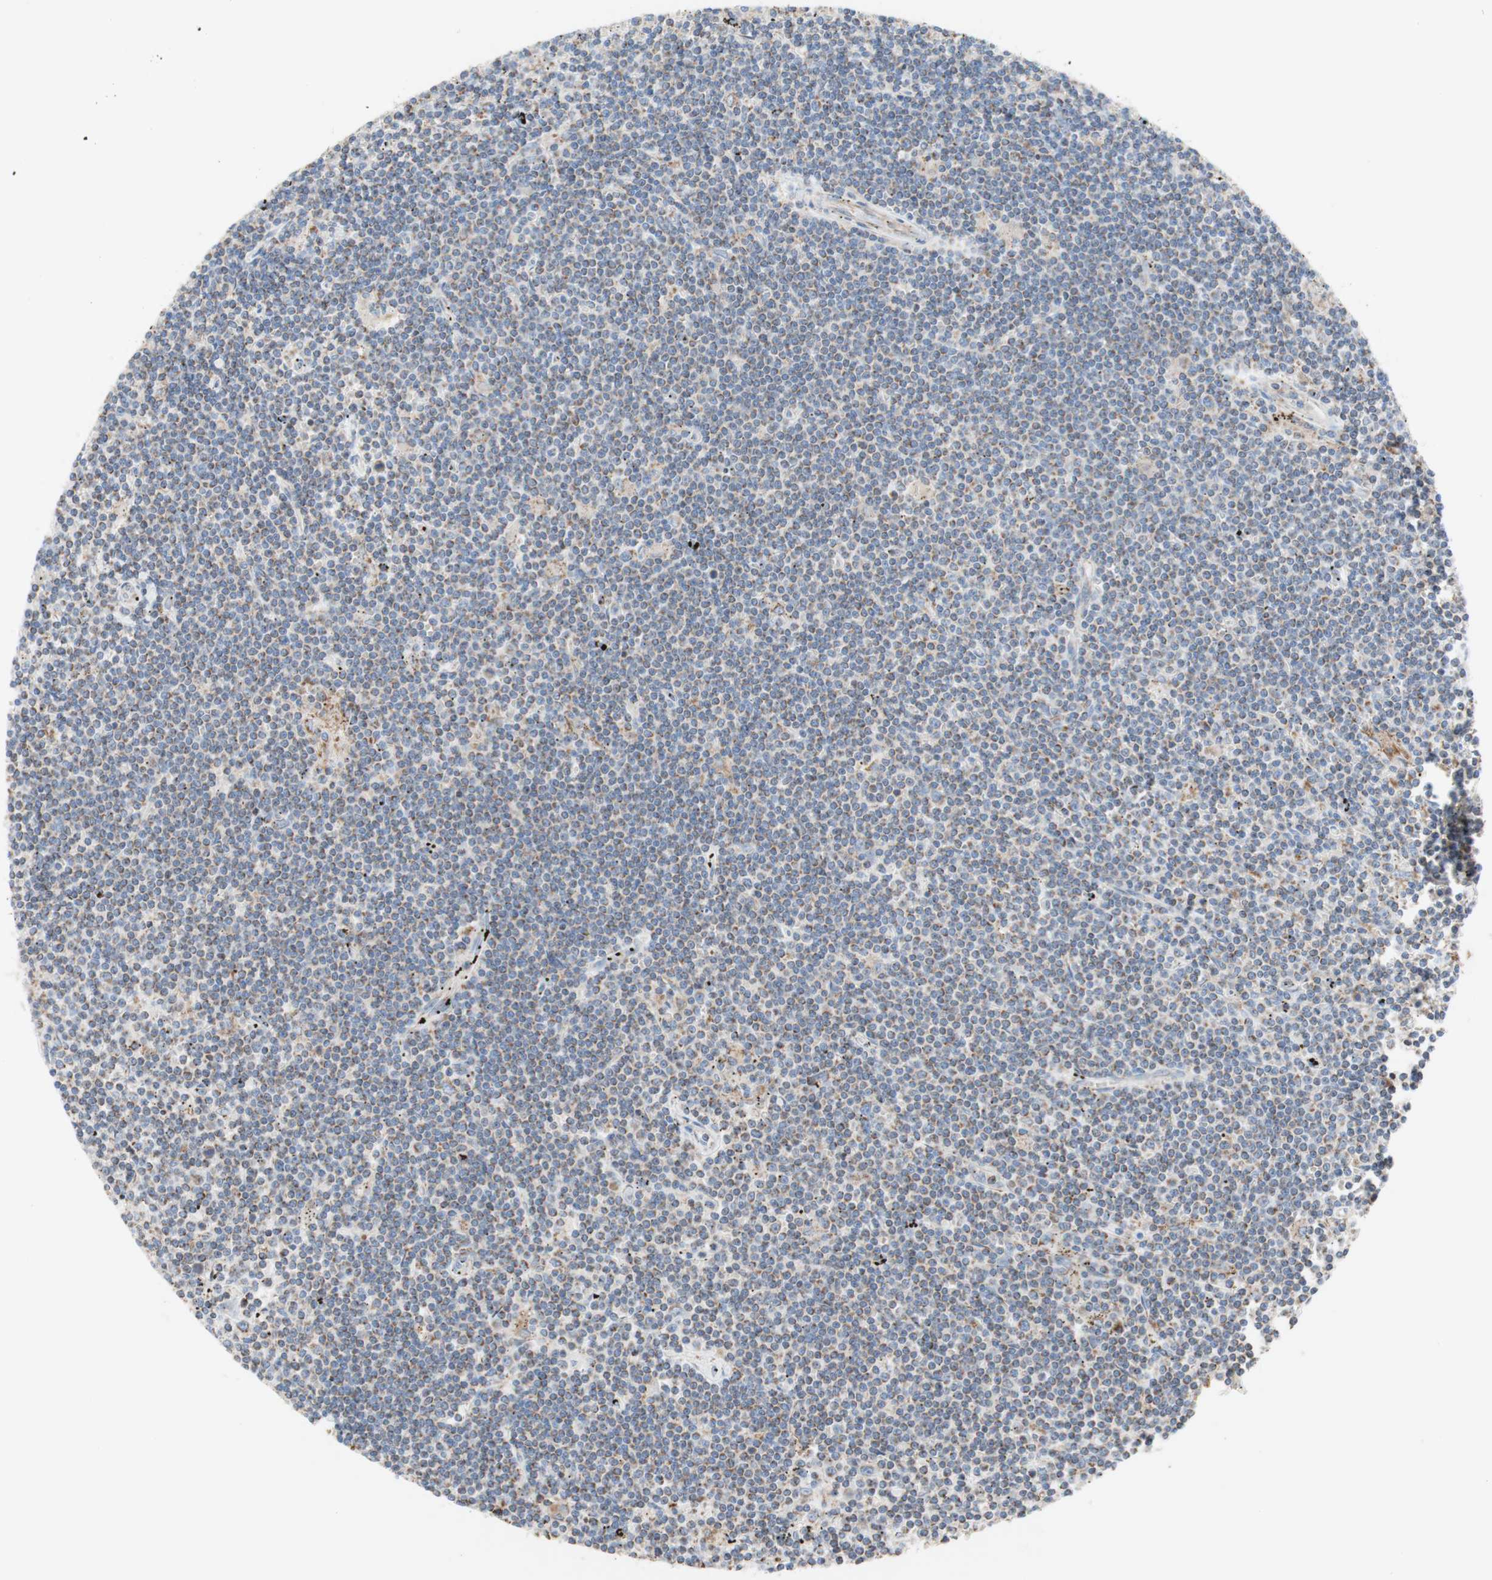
{"staining": {"intensity": "moderate", "quantity": "25%-75%", "location": "cytoplasmic/membranous"}, "tissue": "lymphoma", "cell_type": "Tumor cells", "image_type": "cancer", "snomed": [{"axis": "morphology", "description": "Malignant lymphoma, non-Hodgkin's type, Low grade"}, {"axis": "topography", "description": "Spleen"}], "caption": "Immunohistochemistry (IHC) (DAB (3,3'-diaminobenzidine)) staining of human lymphoma exhibits moderate cytoplasmic/membranous protein positivity in about 25%-75% of tumor cells.", "gene": "SDHB", "patient": {"sex": "male", "age": 76}}